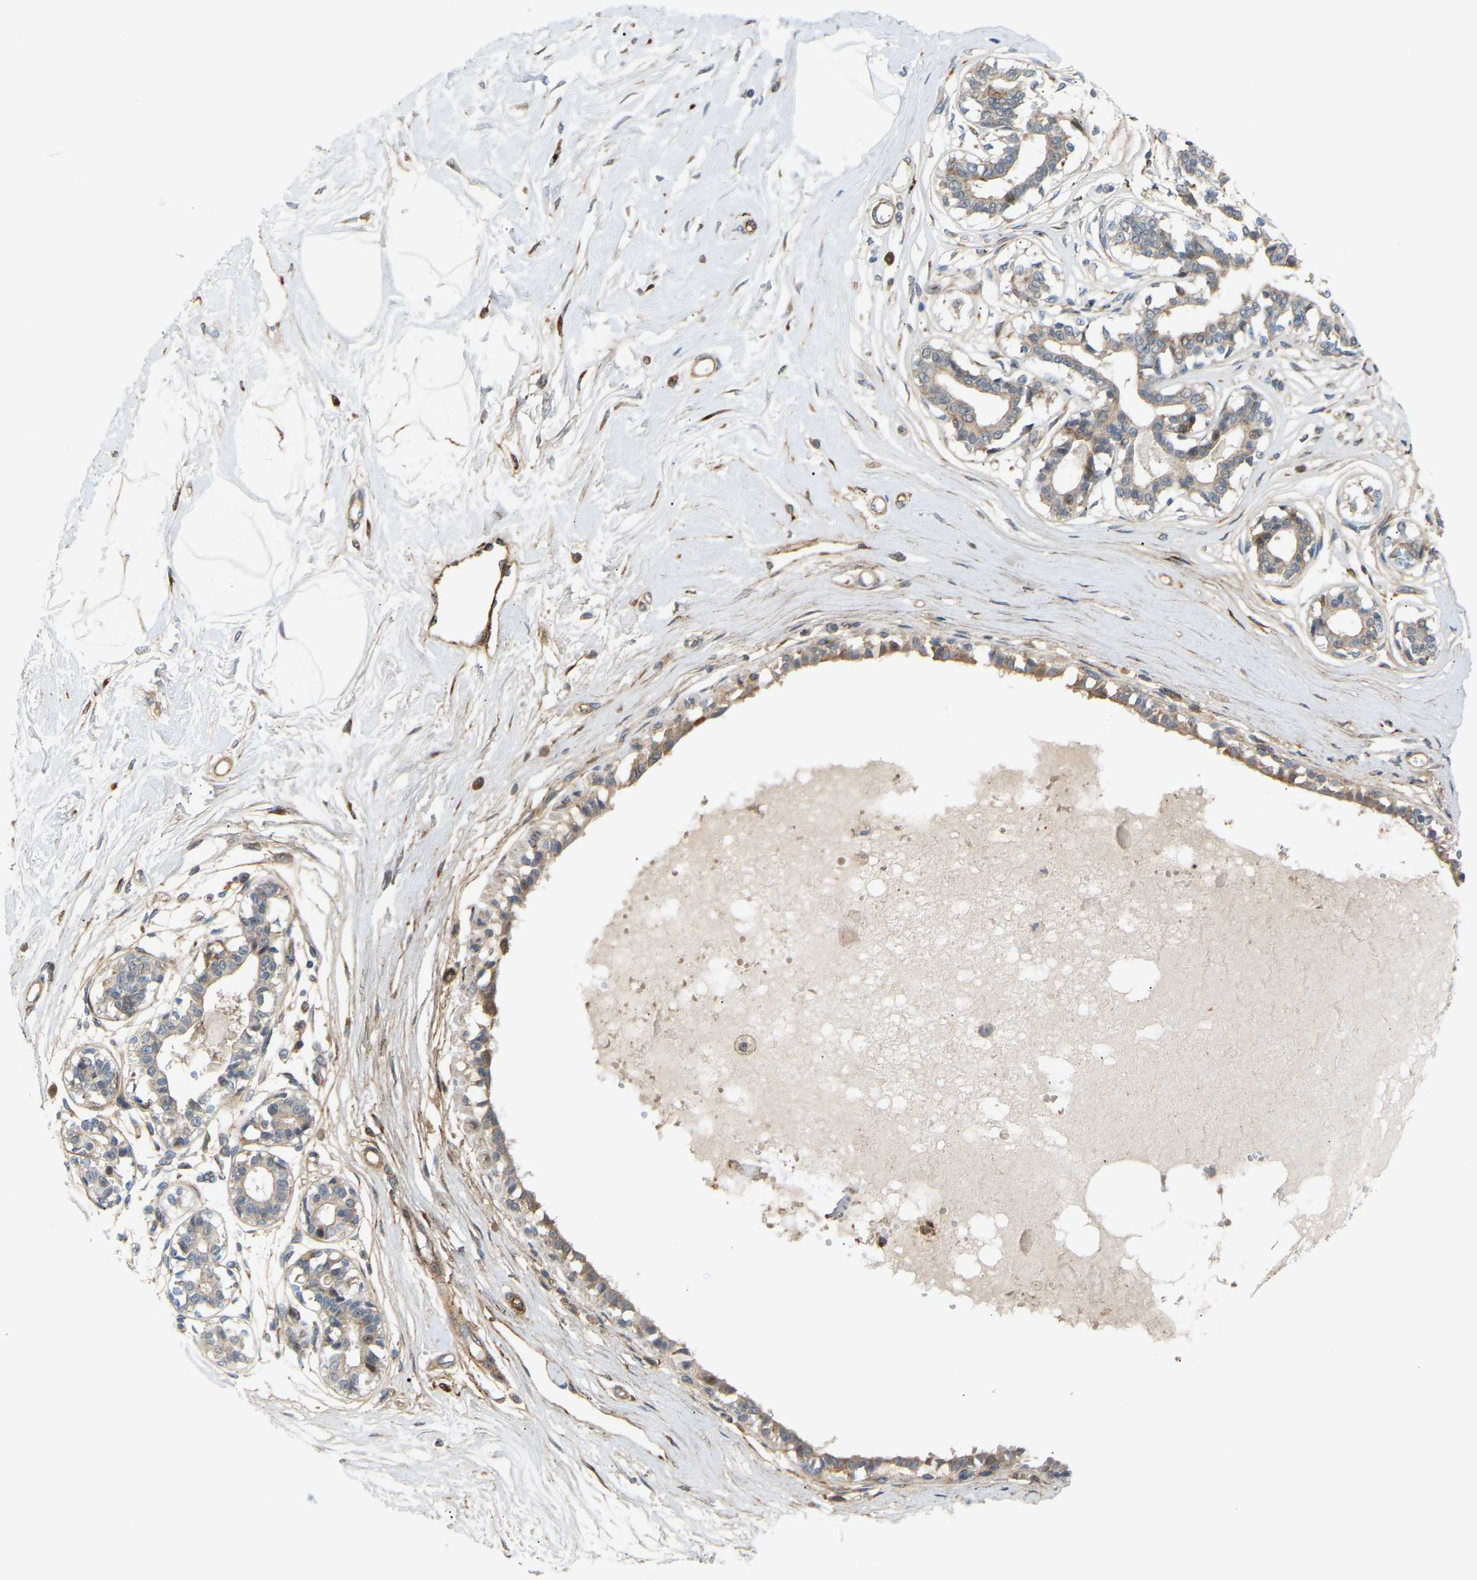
{"staining": {"intensity": "weak", "quantity": "25%-75%", "location": "cytoplasmic/membranous"}, "tissue": "breast", "cell_type": "Adipocytes", "image_type": "normal", "snomed": [{"axis": "morphology", "description": "Normal tissue, NOS"}, {"axis": "topography", "description": "Breast"}], "caption": "Immunohistochemistry staining of benign breast, which demonstrates low levels of weak cytoplasmic/membranous staining in approximately 25%-75% of adipocytes indicating weak cytoplasmic/membranous protein expression. The staining was performed using DAB (3,3'-diaminobenzidine) (brown) for protein detection and nuclei were counterstained in hematoxylin (blue).", "gene": "PLCG2", "patient": {"sex": "female", "age": 45}}